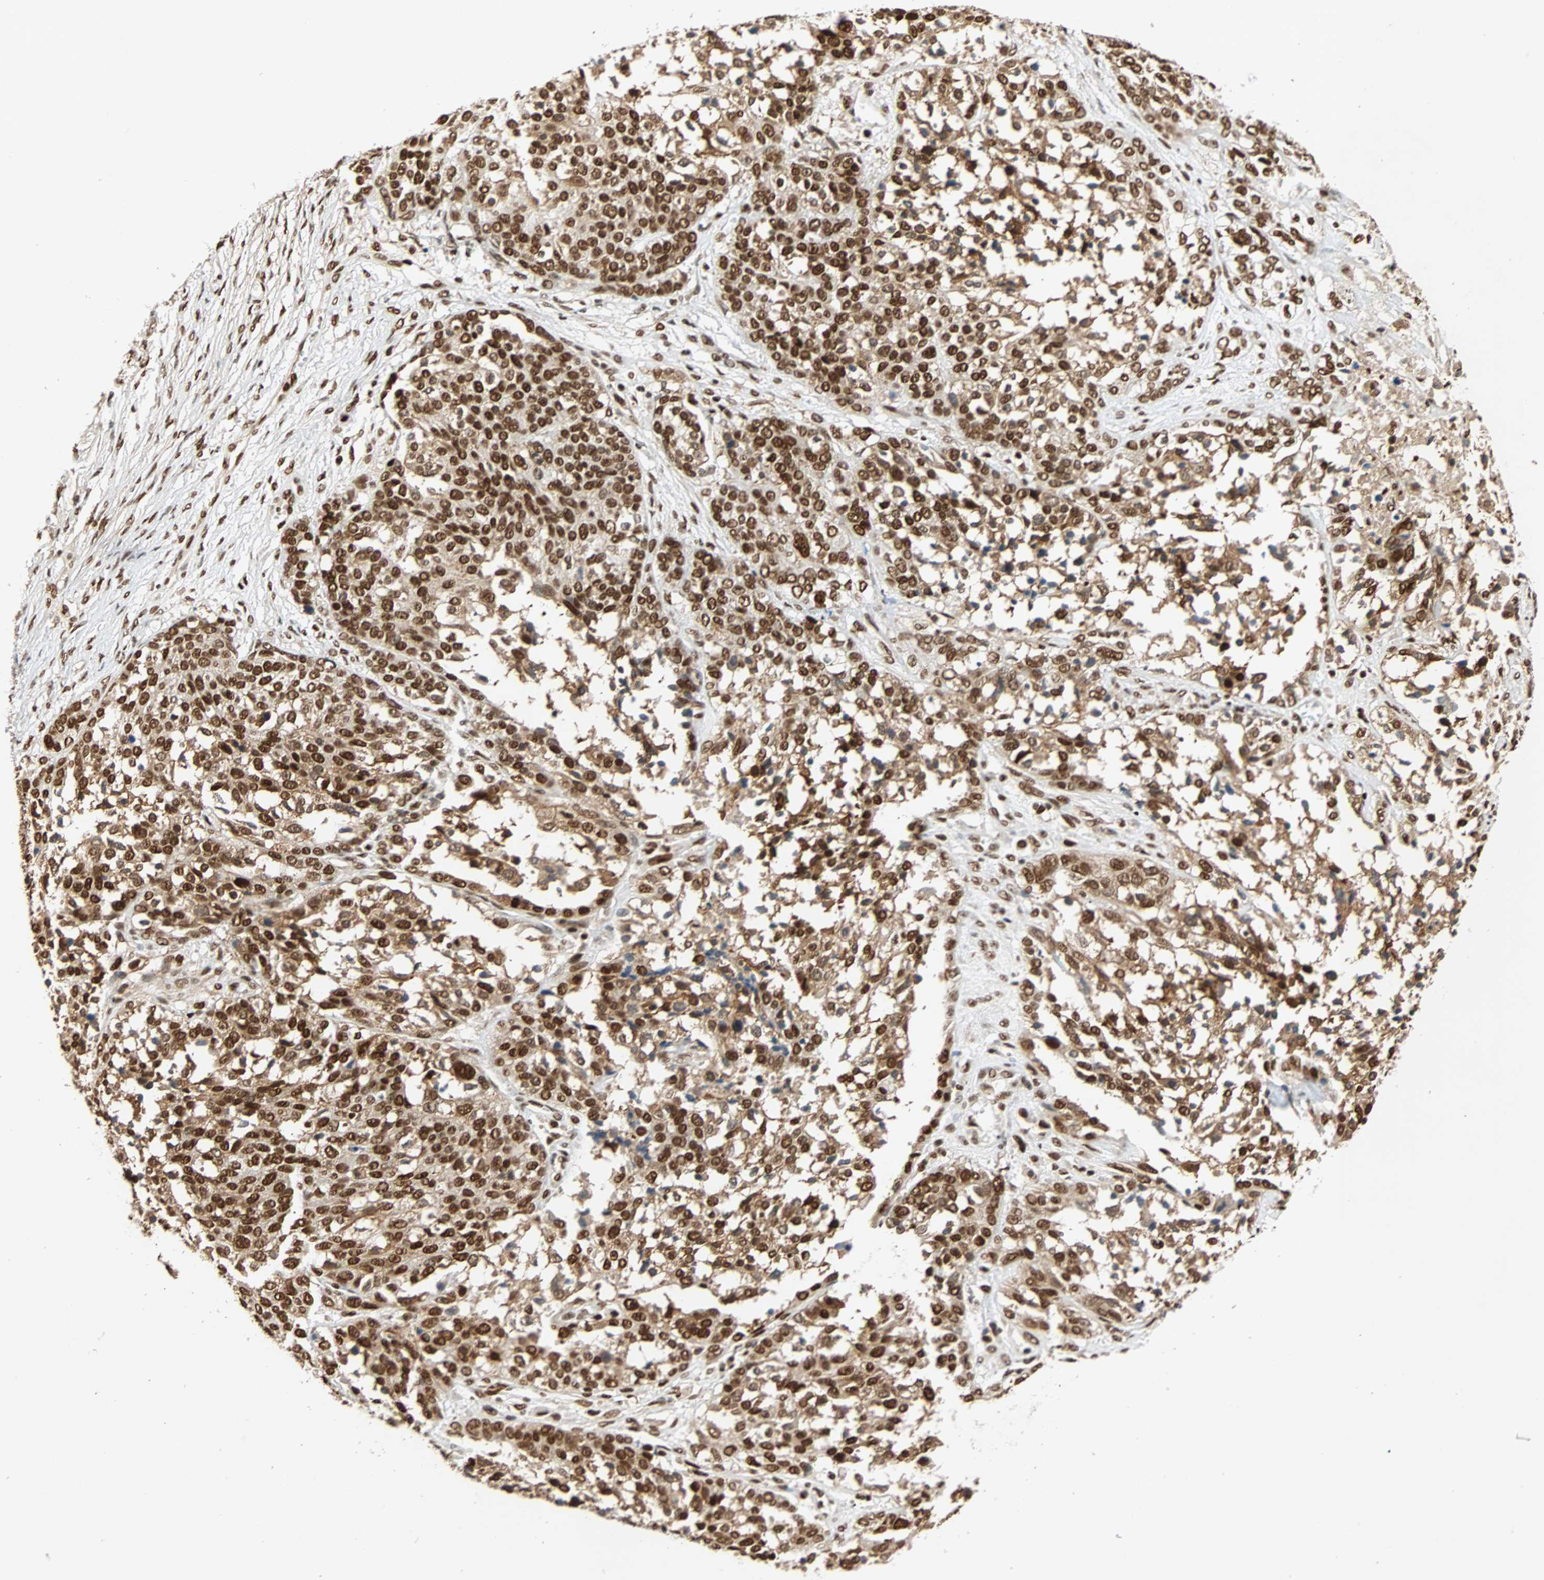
{"staining": {"intensity": "strong", "quantity": ">75%", "location": "cytoplasmic/membranous,nuclear"}, "tissue": "ovarian cancer", "cell_type": "Tumor cells", "image_type": "cancer", "snomed": [{"axis": "morphology", "description": "Cystadenocarcinoma, serous, NOS"}, {"axis": "topography", "description": "Ovary"}], "caption": "Serous cystadenocarcinoma (ovarian) stained for a protein (brown) displays strong cytoplasmic/membranous and nuclear positive staining in about >75% of tumor cells.", "gene": "CDK12", "patient": {"sex": "female", "age": 44}}